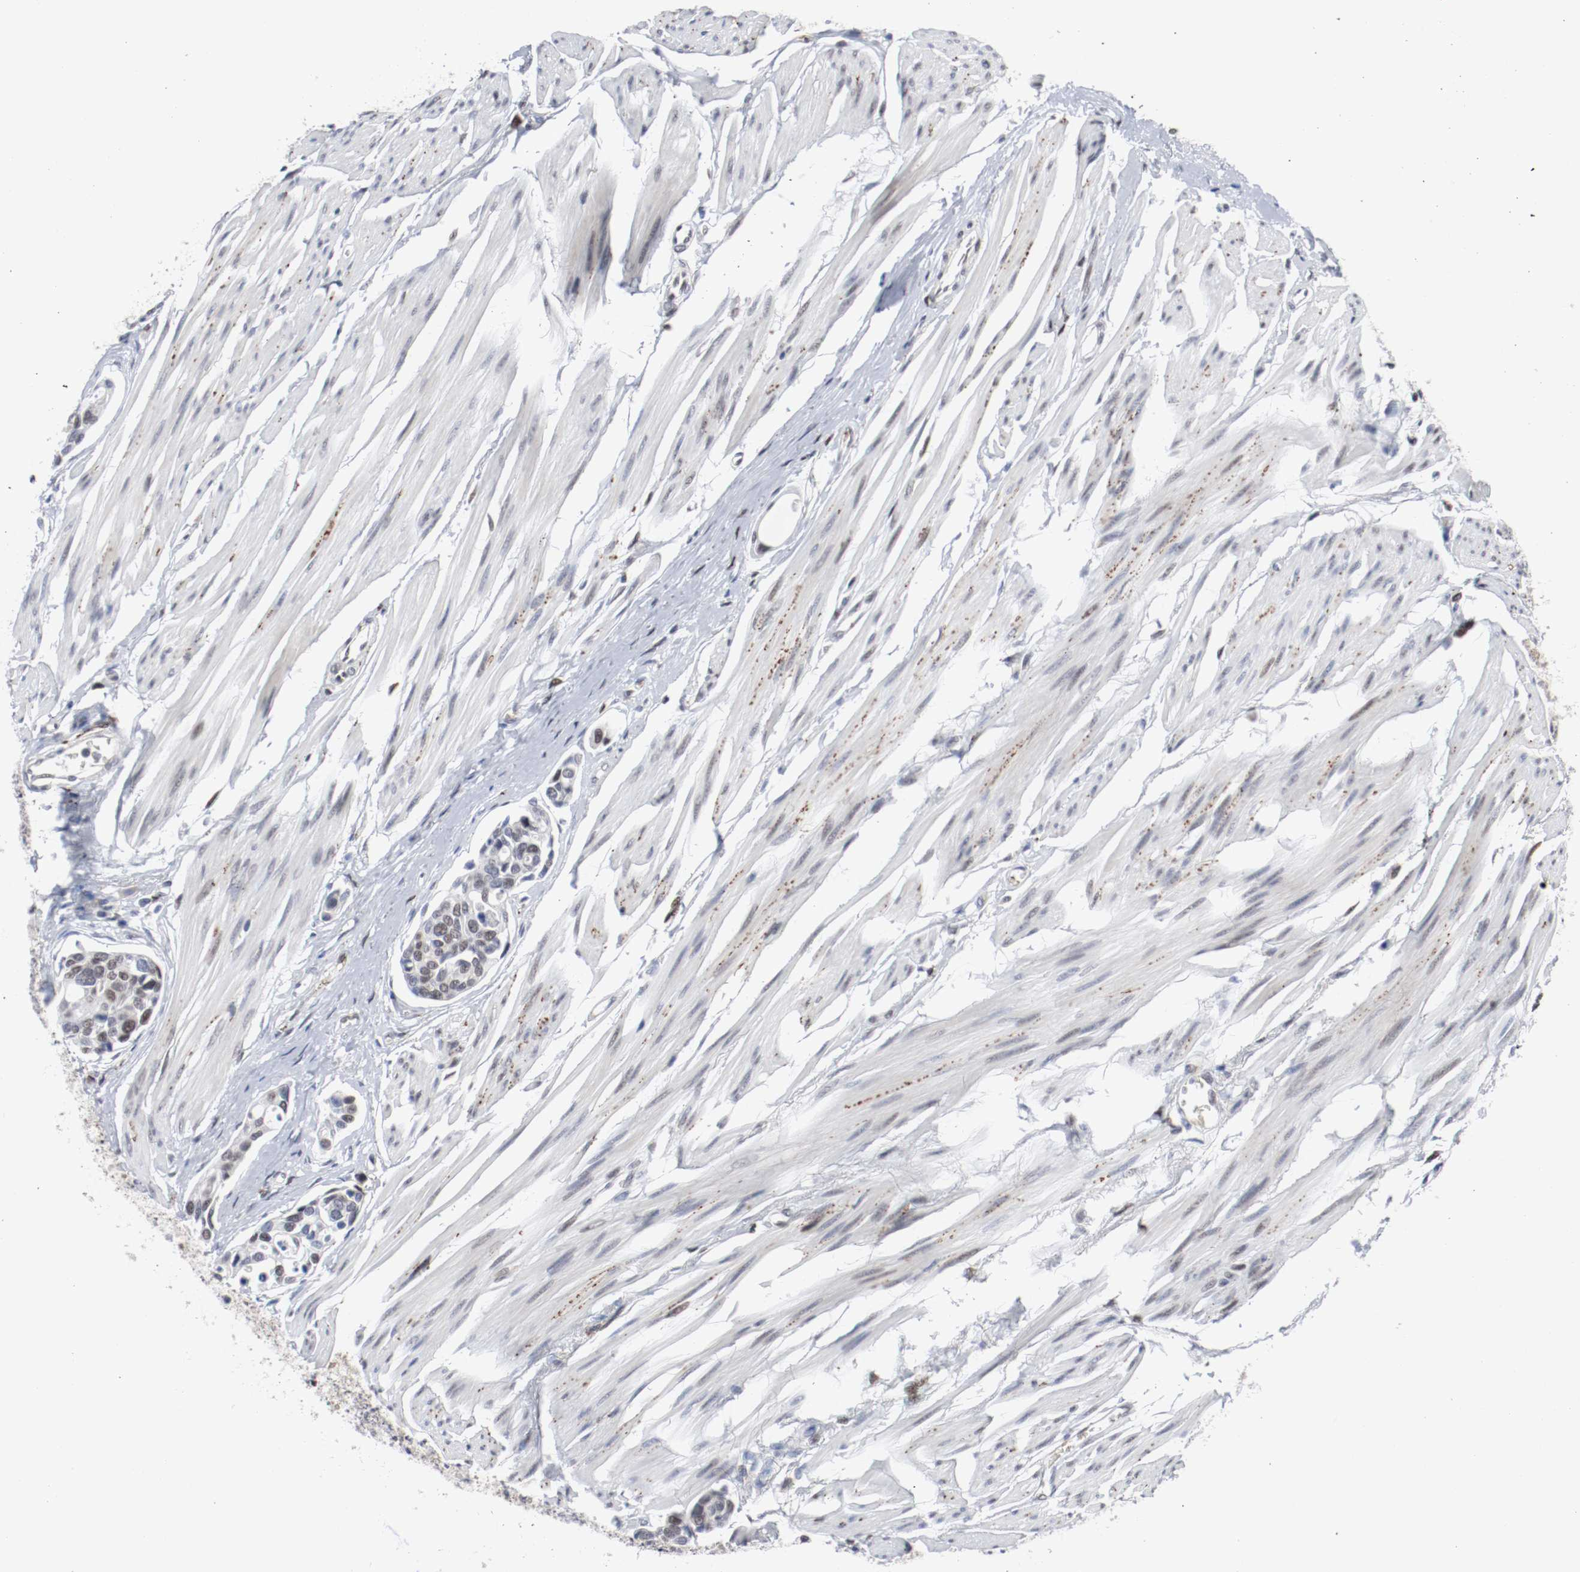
{"staining": {"intensity": "weak", "quantity": "<25%", "location": "nuclear"}, "tissue": "urothelial cancer", "cell_type": "Tumor cells", "image_type": "cancer", "snomed": [{"axis": "morphology", "description": "Urothelial carcinoma, High grade"}, {"axis": "topography", "description": "Urinary bladder"}], "caption": "Immunohistochemistry of urothelial carcinoma (high-grade) demonstrates no staining in tumor cells. The staining was performed using DAB (3,3'-diaminobenzidine) to visualize the protein expression in brown, while the nuclei were stained in blue with hematoxylin (Magnification: 20x).", "gene": "JUND", "patient": {"sex": "male", "age": 78}}